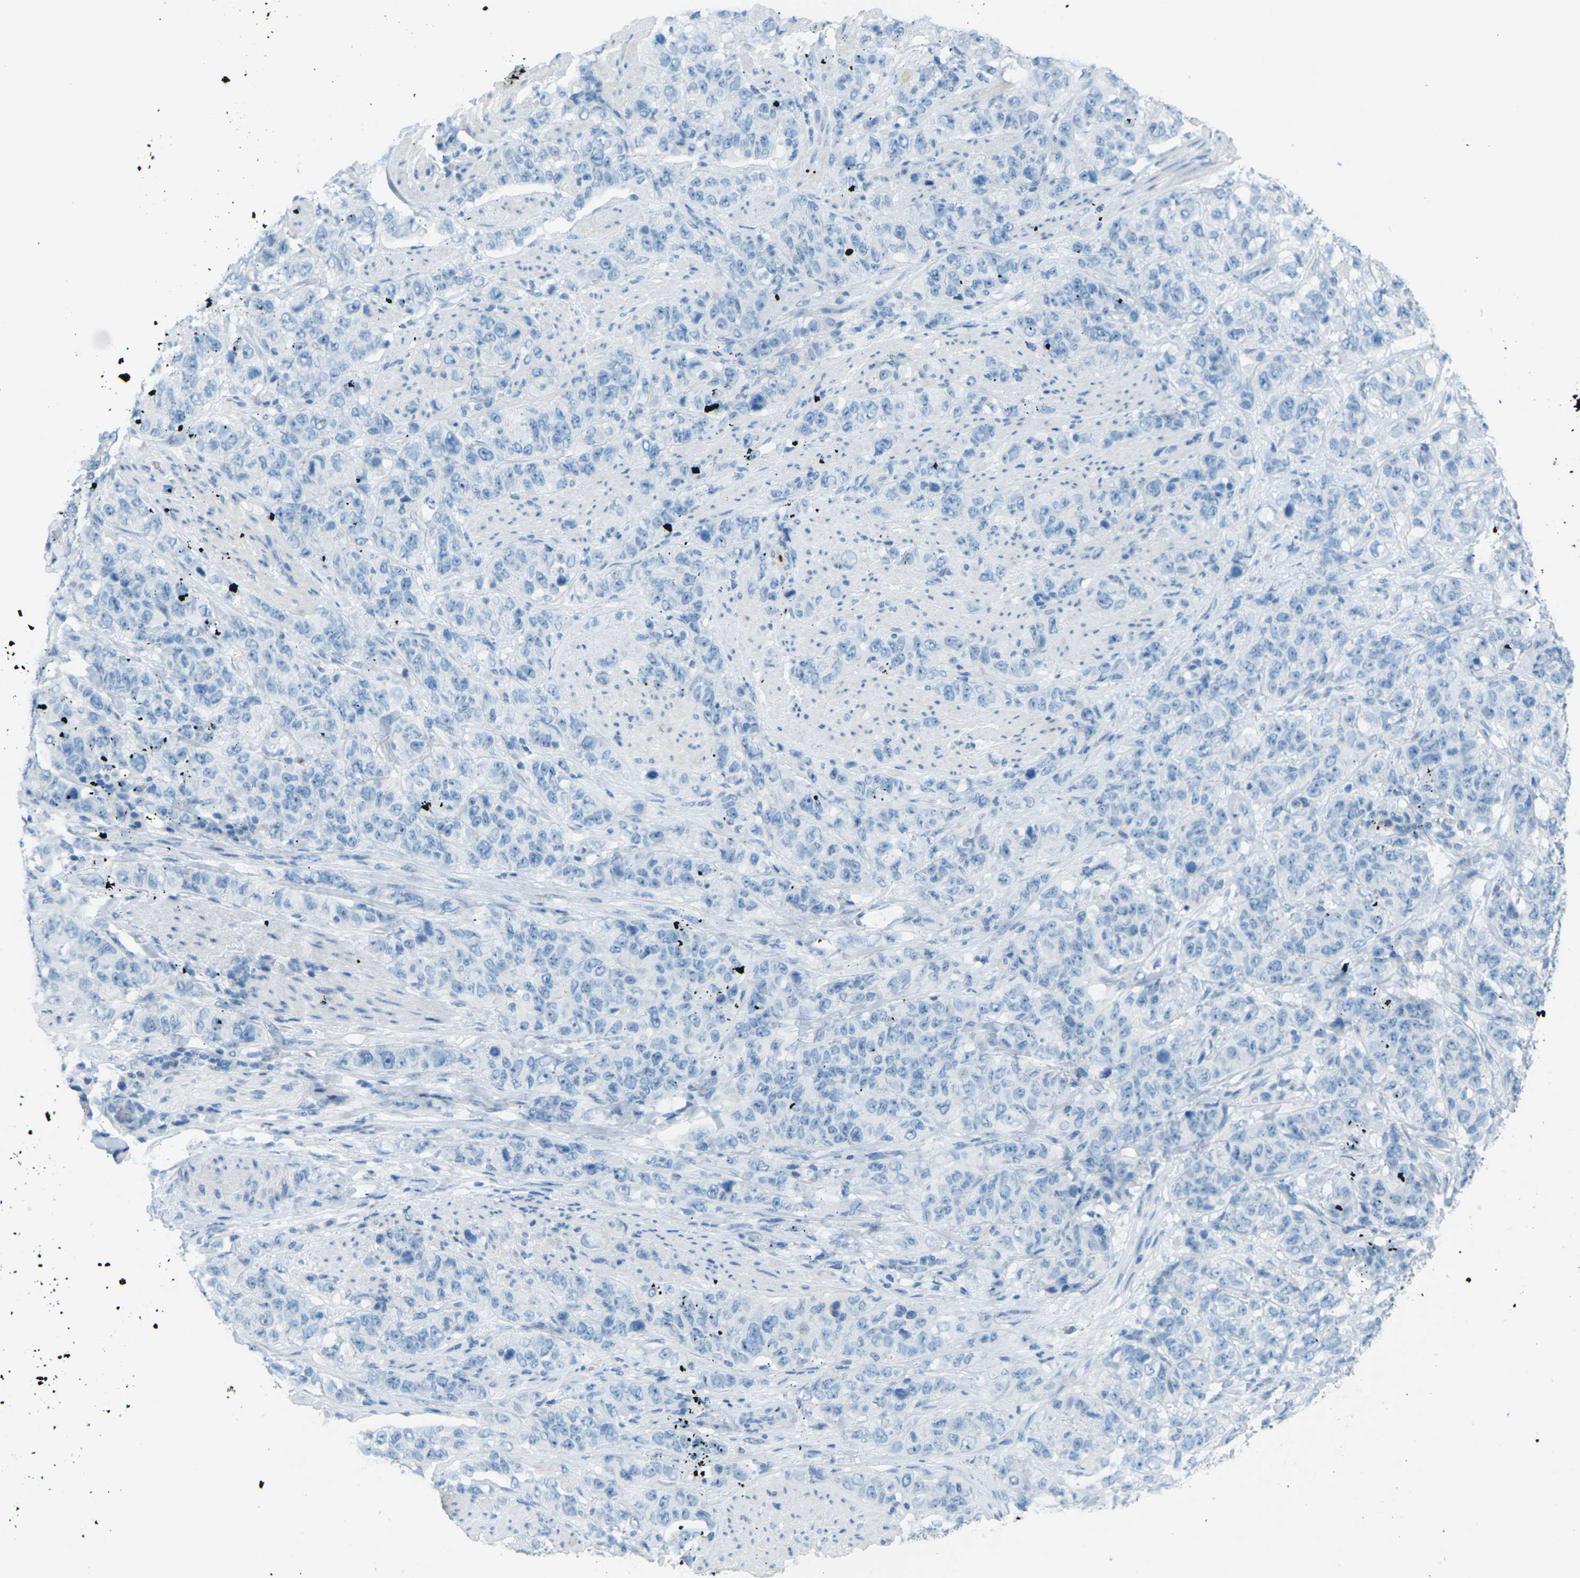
{"staining": {"intensity": "negative", "quantity": "none", "location": "none"}, "tissue": "stomach cancer", "cell_type": "Tumor cells", "image_type": "cancer", "snomed": [{"axis": "morphology", "description": "Adenocarcinoma, NOS"}, {"axis": "topography", "description": "Stomach"}], "caption": "IHC photomicrograph of neoplastic tissue: stomach cancer (adenocarcinoma) stained with DAB shows no significant protein expression in tumor cells. (Stains: DAB immunohistochemistry (IHC) with hematoxylin counter stain, Microscopy: brightfield microscopy at high magnification).", "gene": "CDH16", "patient": {"sex": "male", "age": 48}}